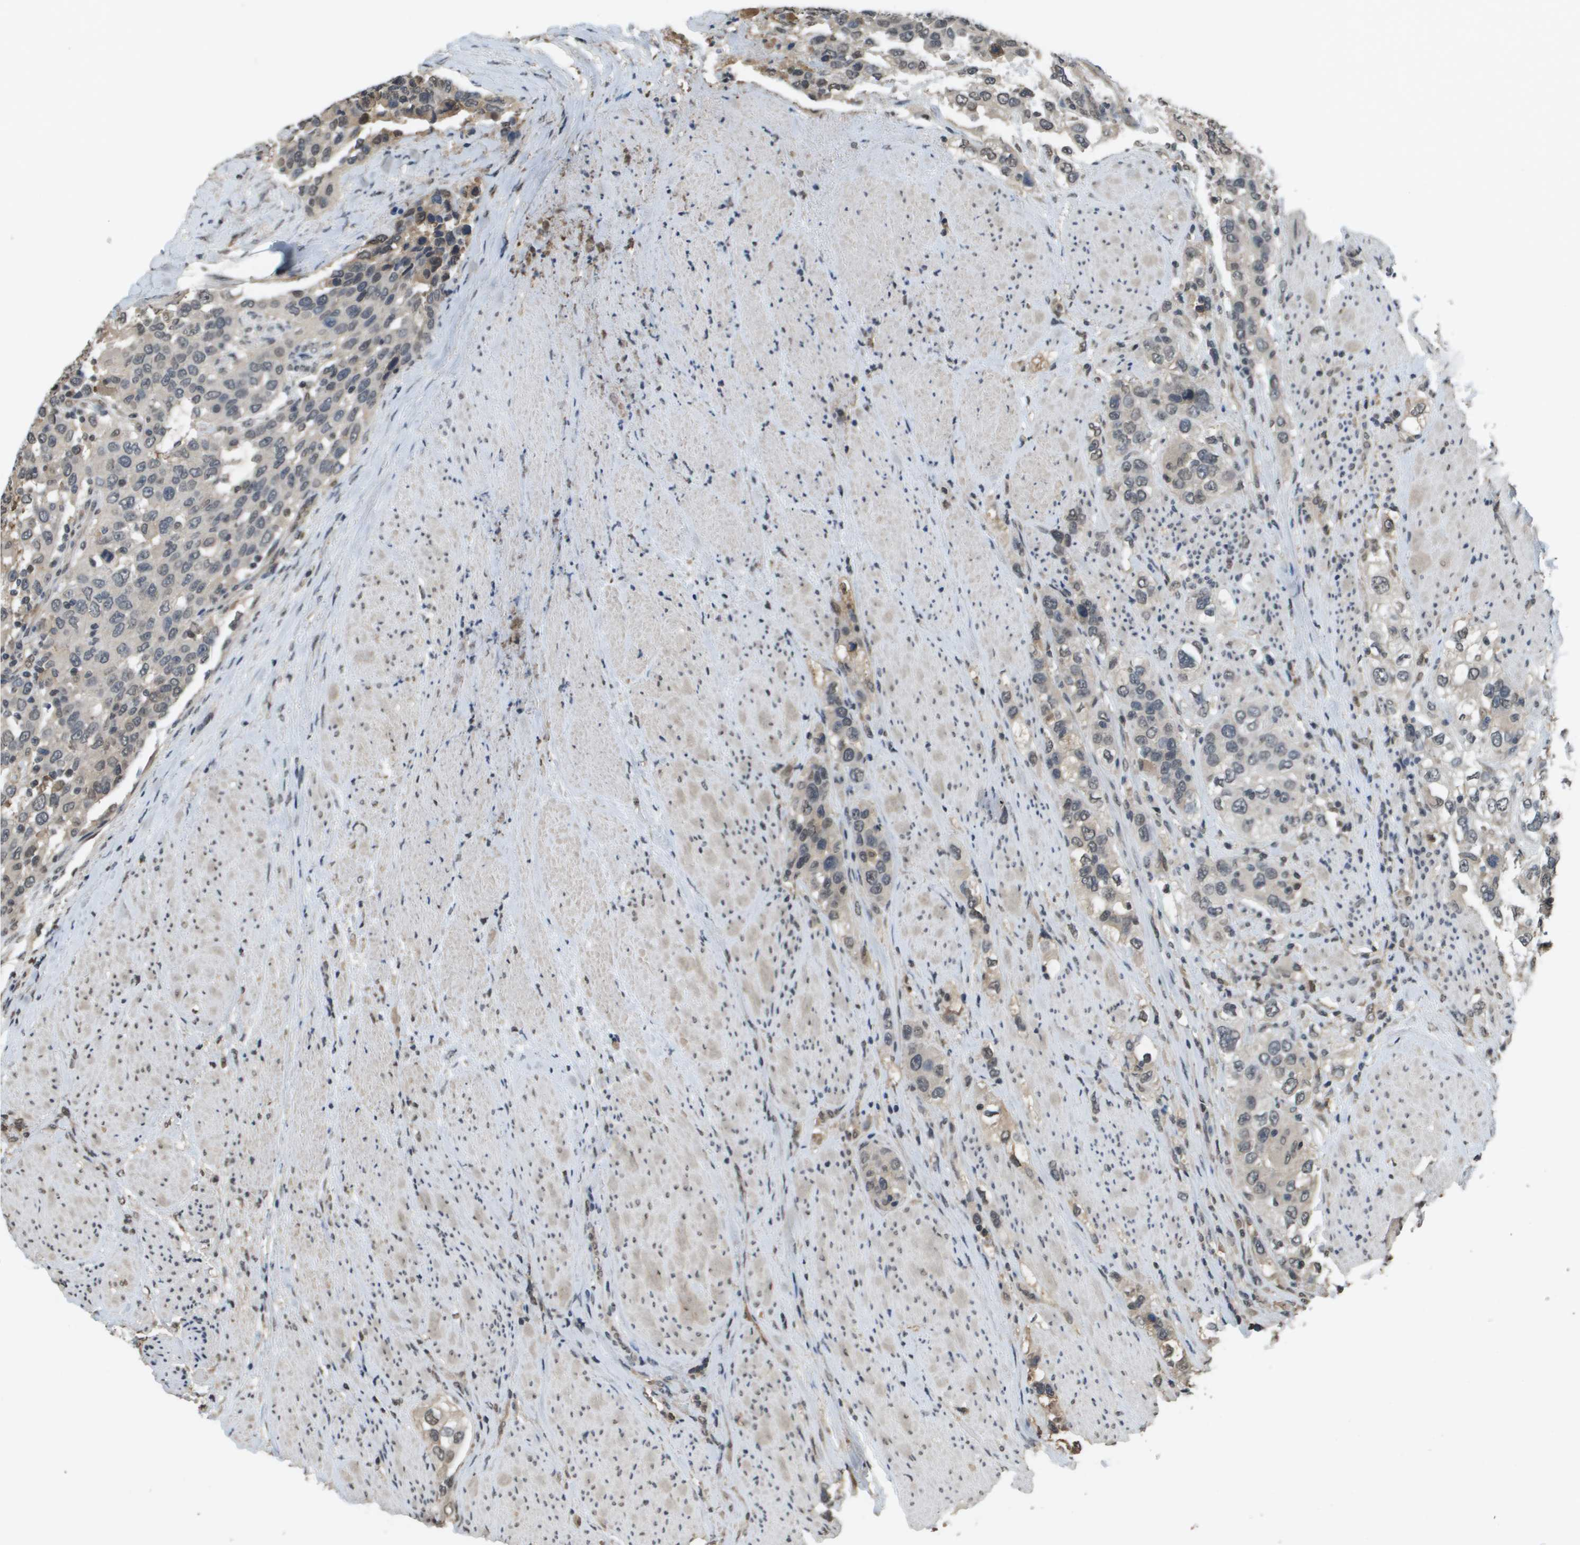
{"staining": {"intensity": "weak", "quantity": "<25%", "location": "cytoplasmic/membranous"}, "tissue": "urothelial cancer", "cell_type": "Tumor cells", "image_type": "cancer", "snomed": [{"axis": "morphology", "description": "Urothelial carcinoma, High grade"}, {"axis": "topography", "description": "Urinary bladder"}], "caption": "IHC of urothelial cancer displays no positivity in tumor cells. Brightfield microscopy of IHC stained with DAB (brown) and hematoxylin (blue), captured at high magnification.", "gene": "NDRG2", "patient": {"sex": "female", "age": 80}}